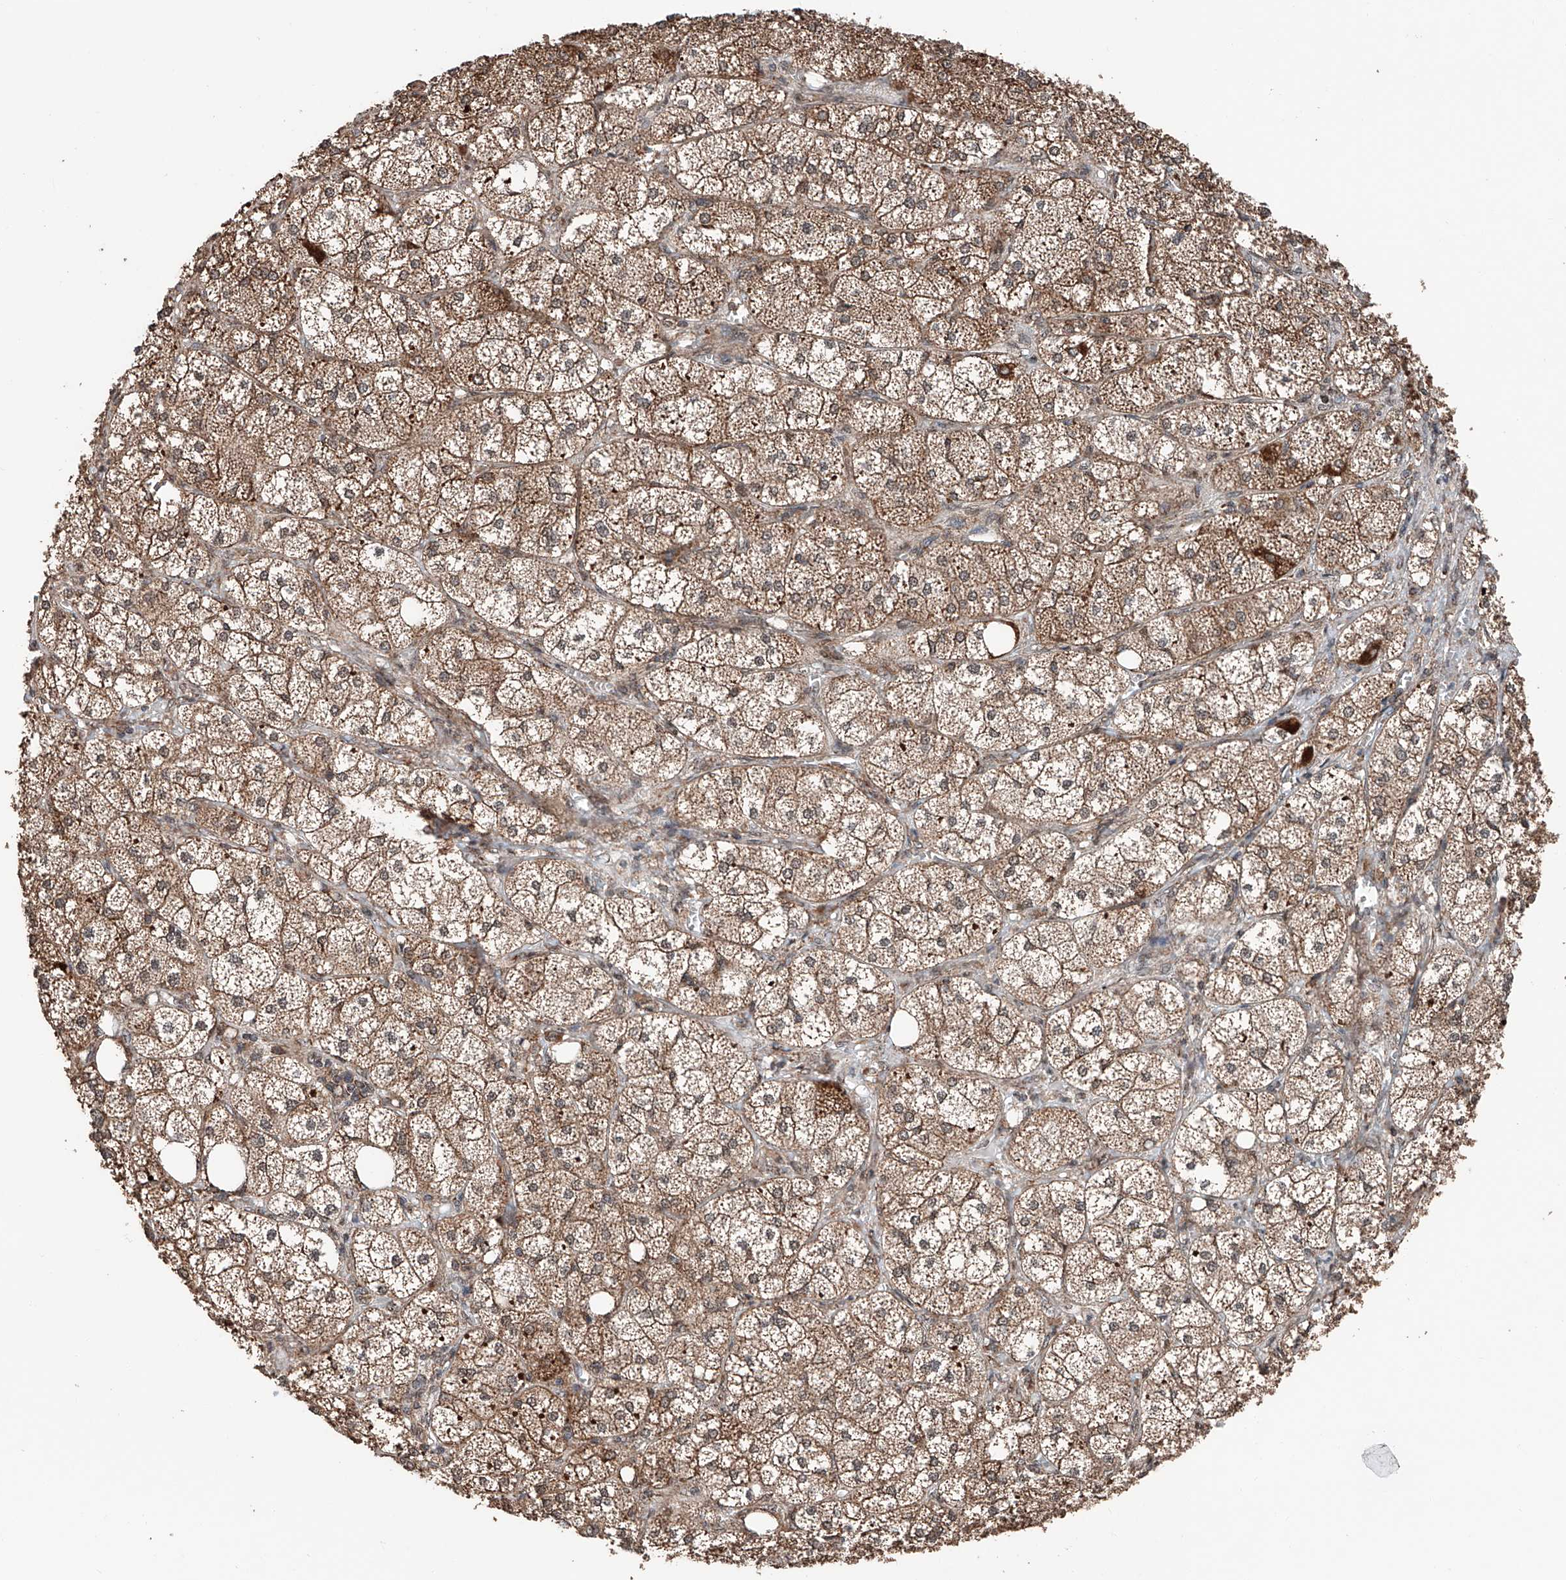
{"staining": {"intensity": "moderate", "quantity": ">75%", "location": "cytoplasmic/membranous"}, "tissue": "adrenal gland", "cell_type": "Glandular cells", "image_type": "normal", "snomed": [{"axis": "morphology", "description": "Normal tissue, NOS"}, {"axis": "topography", "description": "Adrenal gland"}], "caption": "Moderate cytoplasmic/membranous positivity for a protein is identified in about >75% of glandular cells of benign adrenal gland using IHC.", "gene": "ZNF445", "patient": {"sex": "female", "age": 61}}